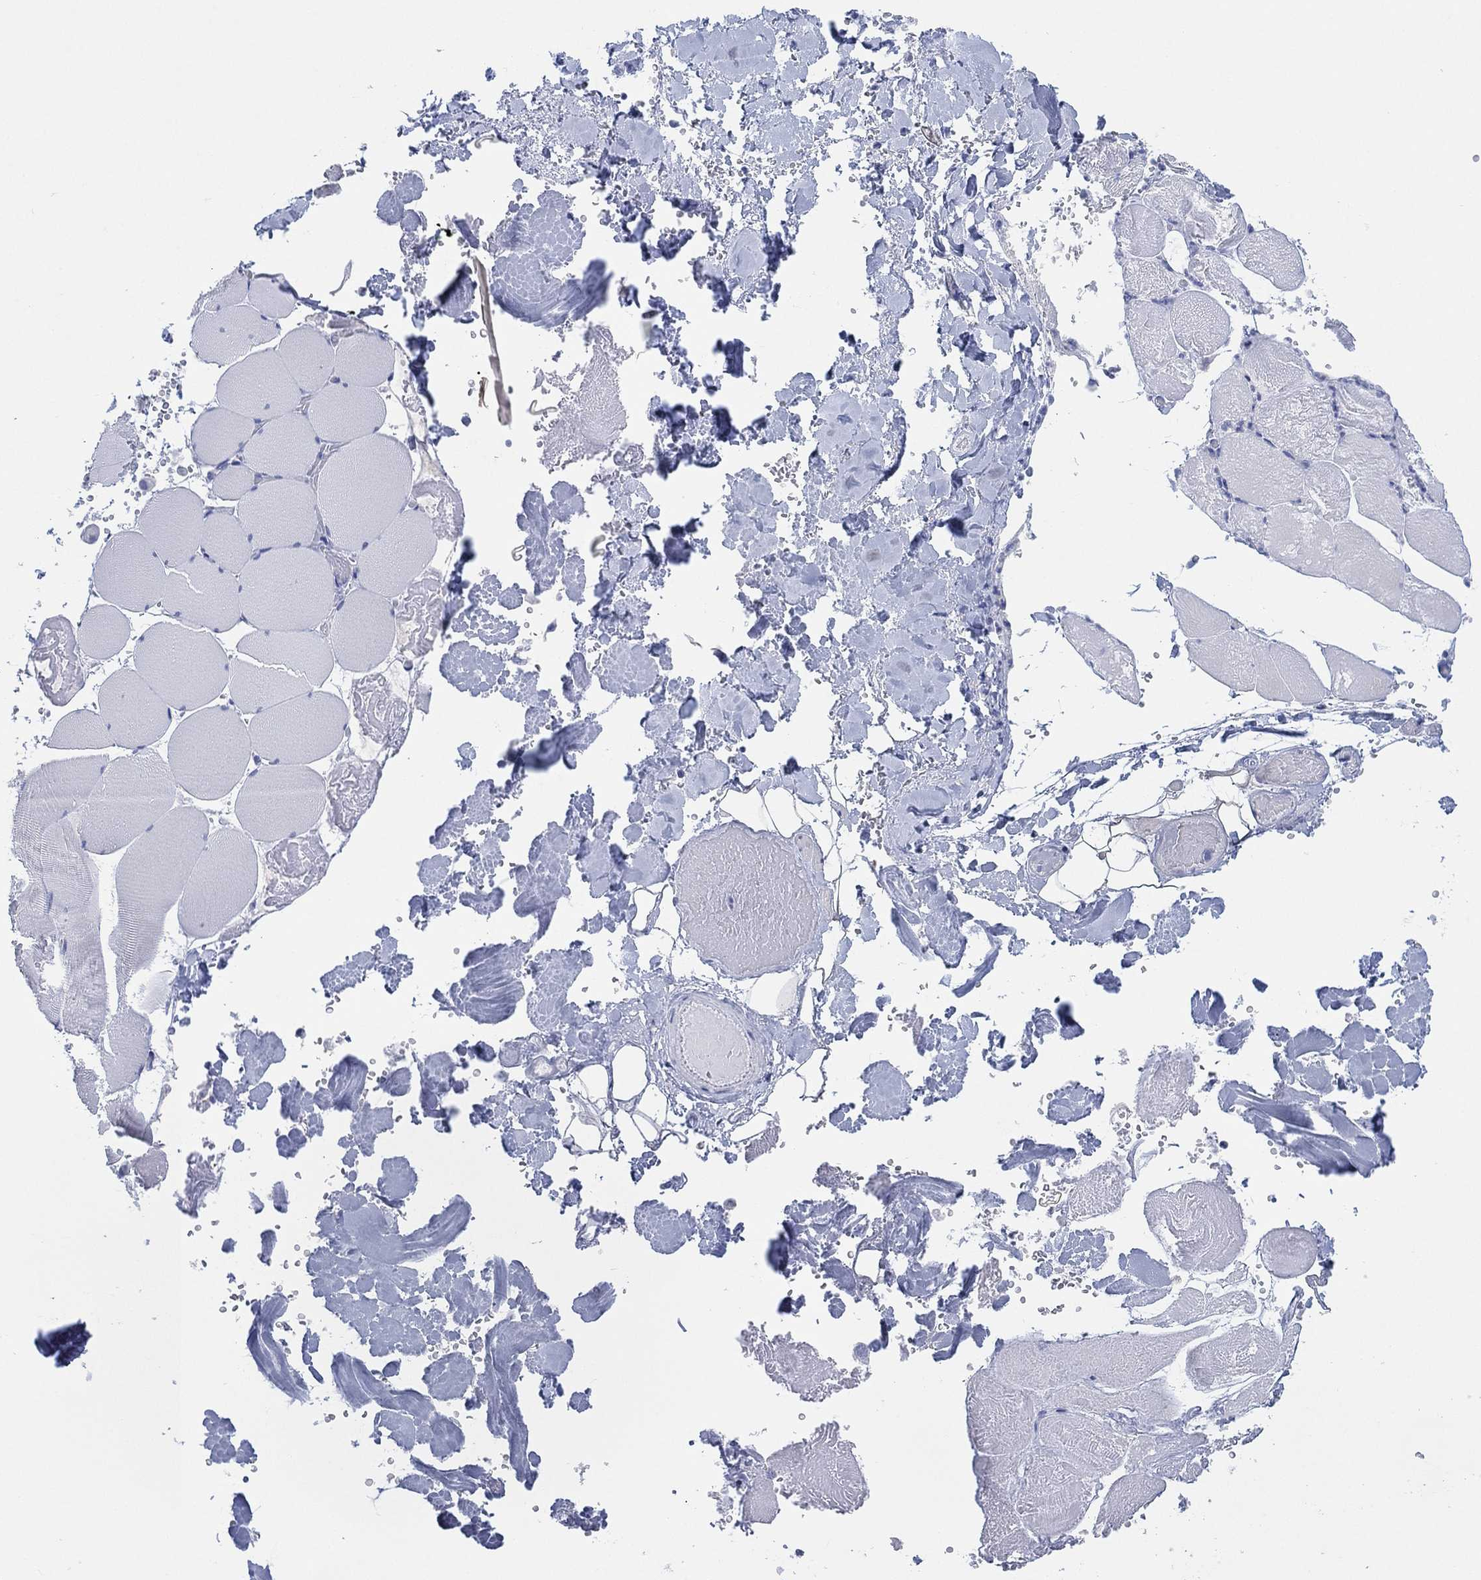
{"staining": {"intensity": "negative", "quantity": "none", "location": "none"}, "tissue": "skeletal muscle", "cell_type": "Myocytes", "image_type": "normal", "snomed": [{"axis": "morphology", "description": "Normal tissue, NOS"}, {"axis": "morphology", "description": "Malignant melanoma, Metastatic site"}, {"axis": "topography", "description": "Skeletal muscle"}], "caption": "An immunohistochemistry (IHC) photomicrograph of benign skeletal muscle is shown. There is no staining in myocytes of skeletal muscle.", "gene": "SLC9C2", "patient": {"sex": "male", "age": 50}}